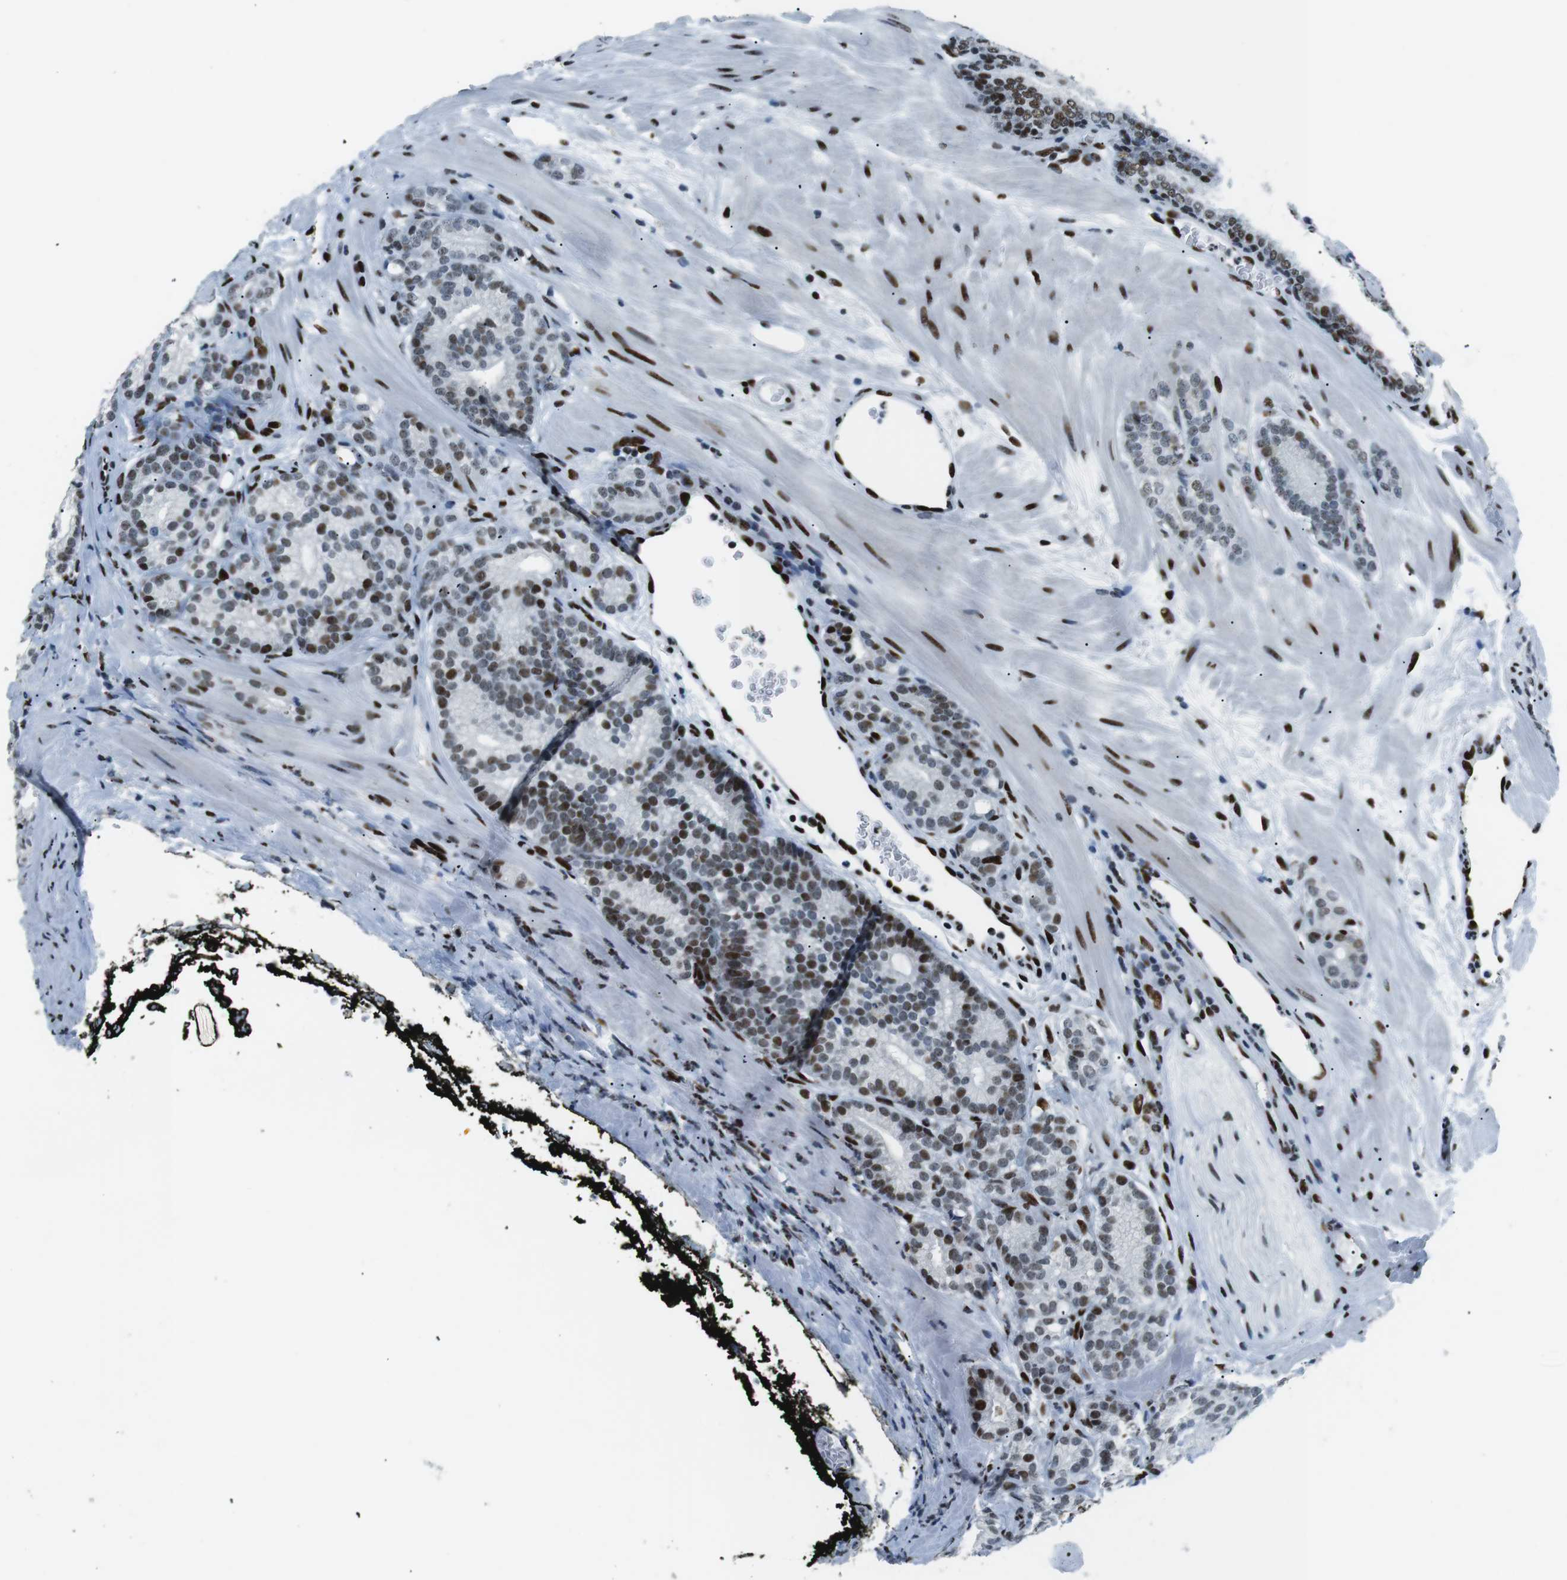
{"staining": {"intensity": "moderate", "quantity": "25%-75%", "location": "nuclear"}, "tissue": "prostate cancer", "cell_type": "Tumor cells", "image_type": "cancer", "snomed": [{"axis": "morphology", "description": "Adenocarcinoma, High grade"}, {"axis": "topography", "description": "Prostate"}], "caption": "Protein expression analysis of prostate cancer shows moderate nuclear expression in about 25%-75% of tumor cells.", "gene": "PML", "patient": {"sex": "male", "age": 61}}